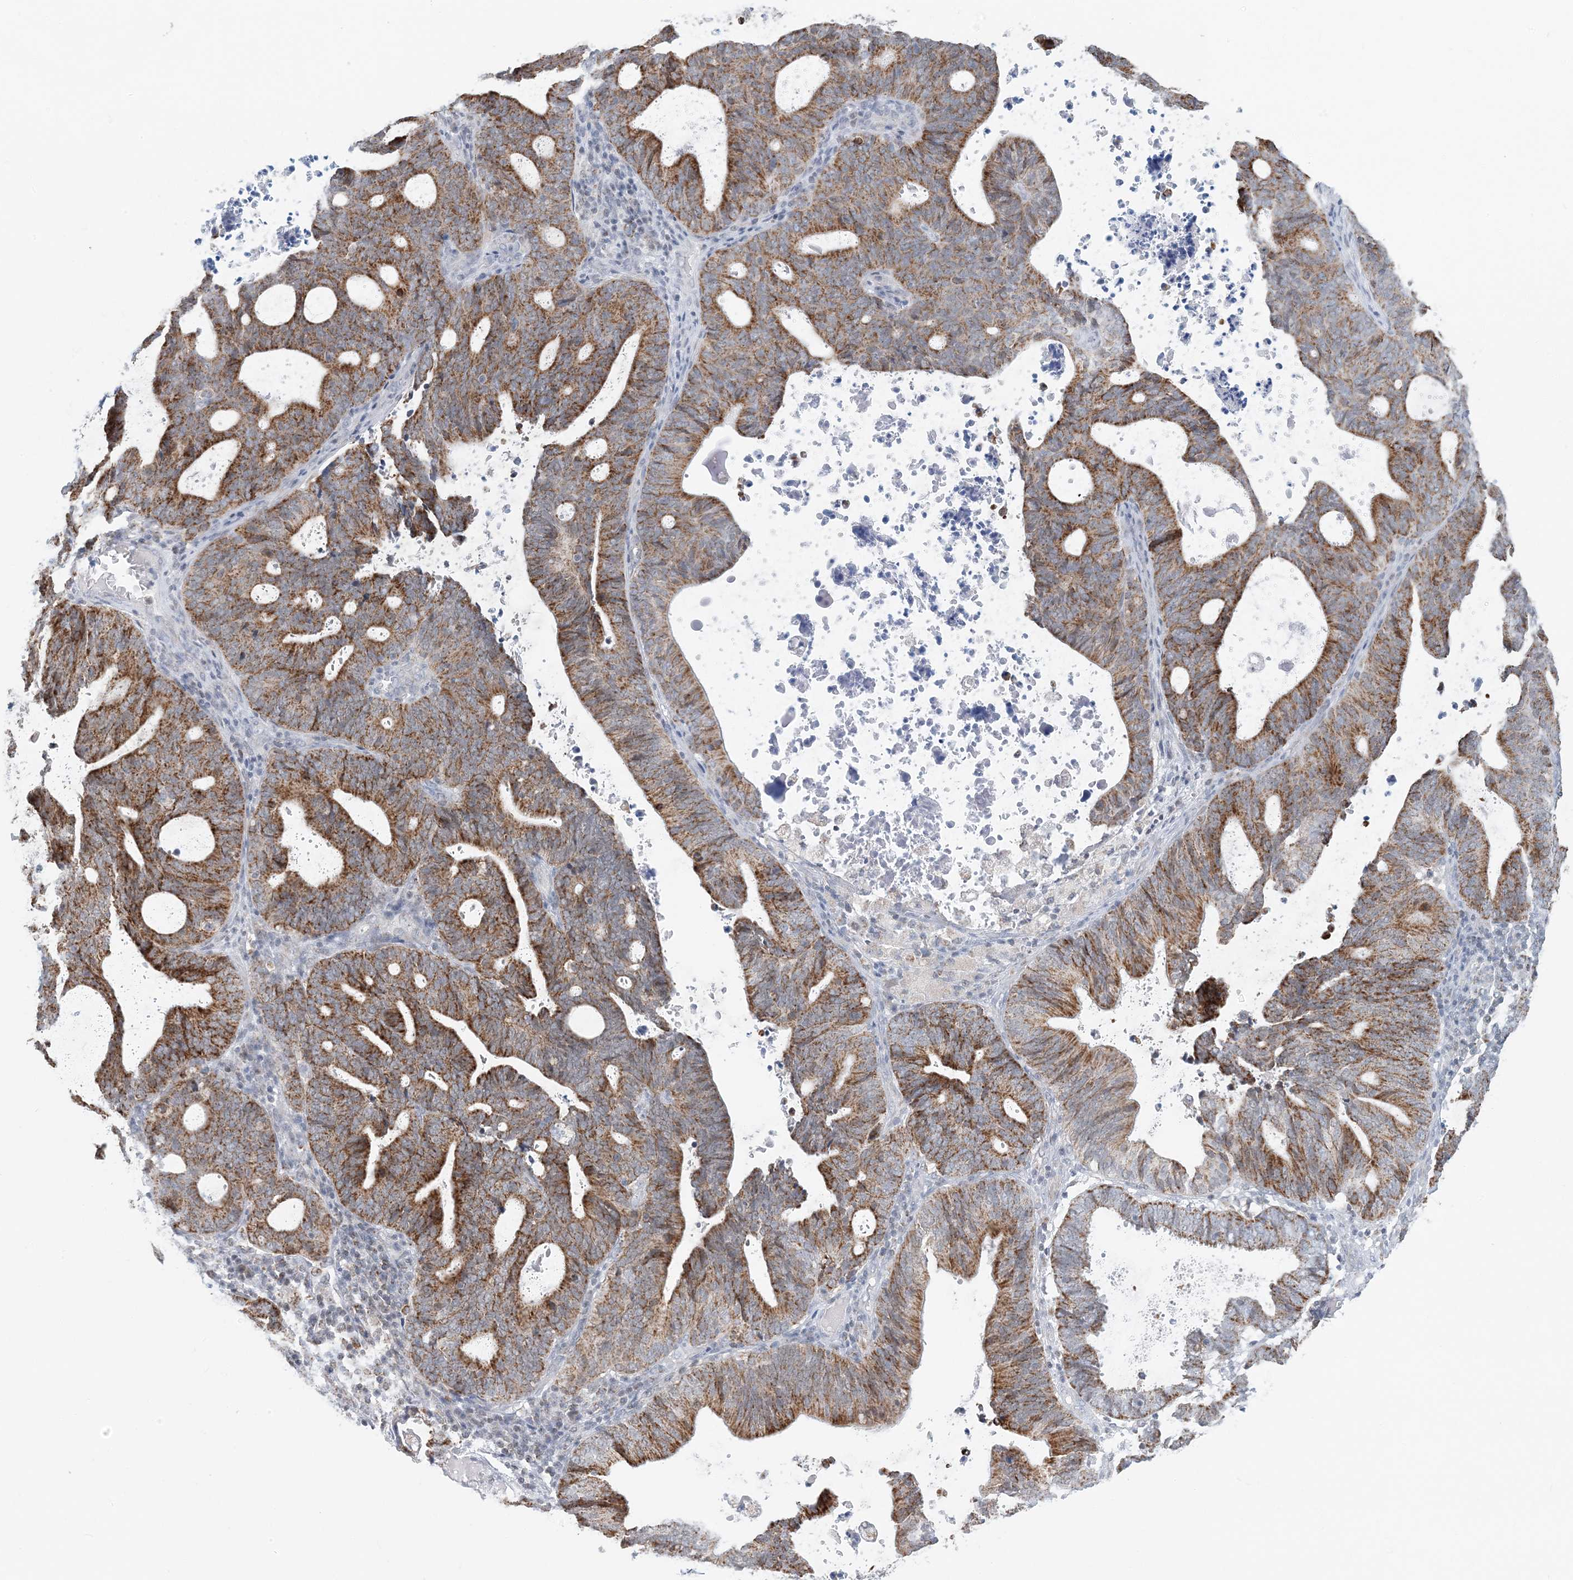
{"staining": {"intensity": "strong", "quantity": ">75%", "location": "cytoplasmic/membranous"}, "tissue": "endometrial cancer", "cell_type": "Tumor cells", "image_type": "cancer", "snomed": [{"axis": "morphology", "description": "Adenocarcinoma, NOS"}, {"axis": "topography", "description": "Uterus"}], "caption": "Adenocarcinoma (endometrial) was stained to show a protein in brown. There is high levels of strong cytoplasmic/membranous staining in about >75% of tumor cells. (Stains: DAB in brown, nuclei in blue, Microscopy: brightfield microscopy at high magnification).", "gene": "BDH1", "patient": {"sex": "female", "age": 83}}